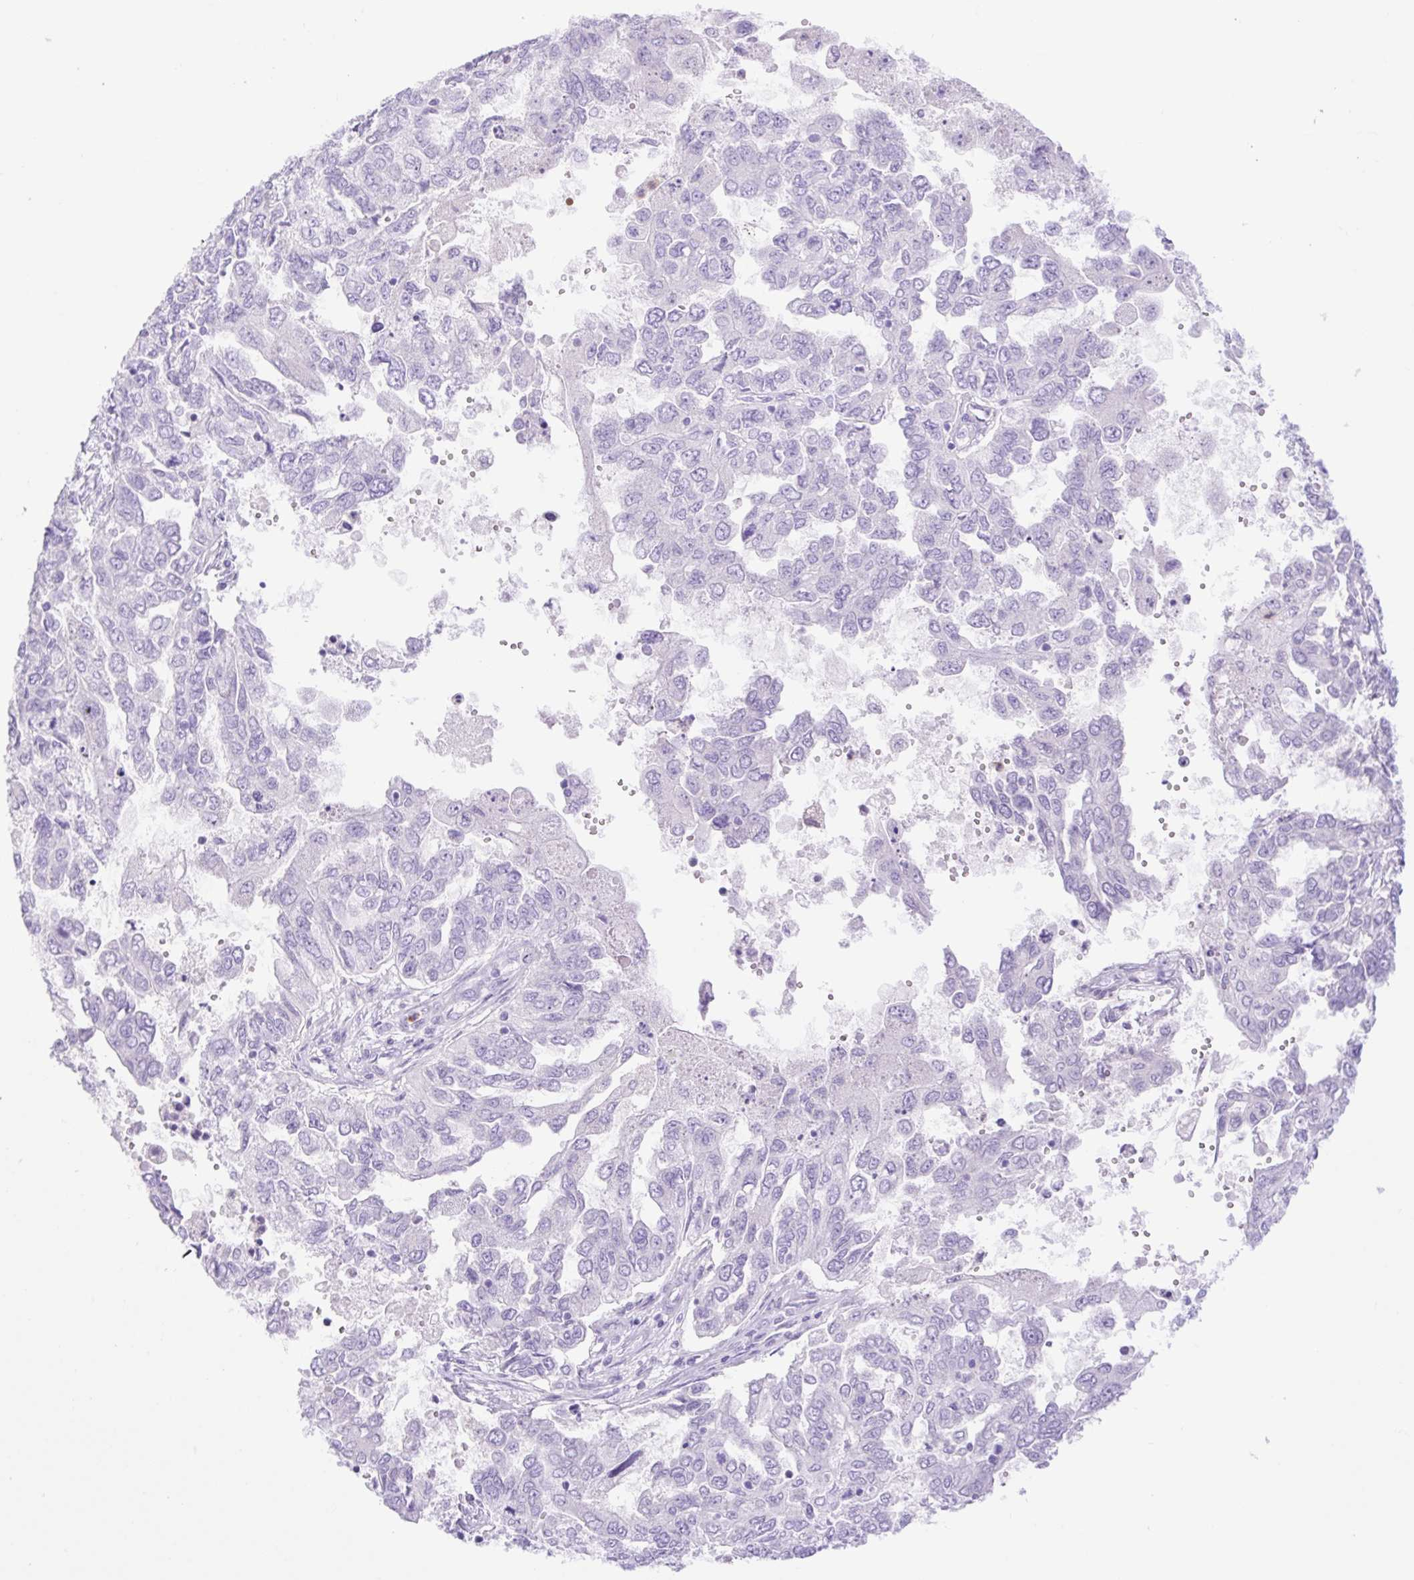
{"staining": {"intensity": "negative", "quantity": "none", "location": "none"}, "tissue": "ovarian cancer", "cell_type": "Tumor cells", "image_type": "cancer", "snomed": [{"axis": "morphology", "description": "Cystadenocarcinoma, serous, NOS"}, {"axis": "topography", "description": "Ovary"}], "caption": "Protein analysis of serous cystadenocarcinoma (ovarian) reveals no significant expression in tumor cells. Brightfield microscopy of IHC stained with DAB (brown) and hematoxylin (blue), captured at high magnification.", "gene": "SLC25A40", "patient": {"sex": "female", "age": 53}}